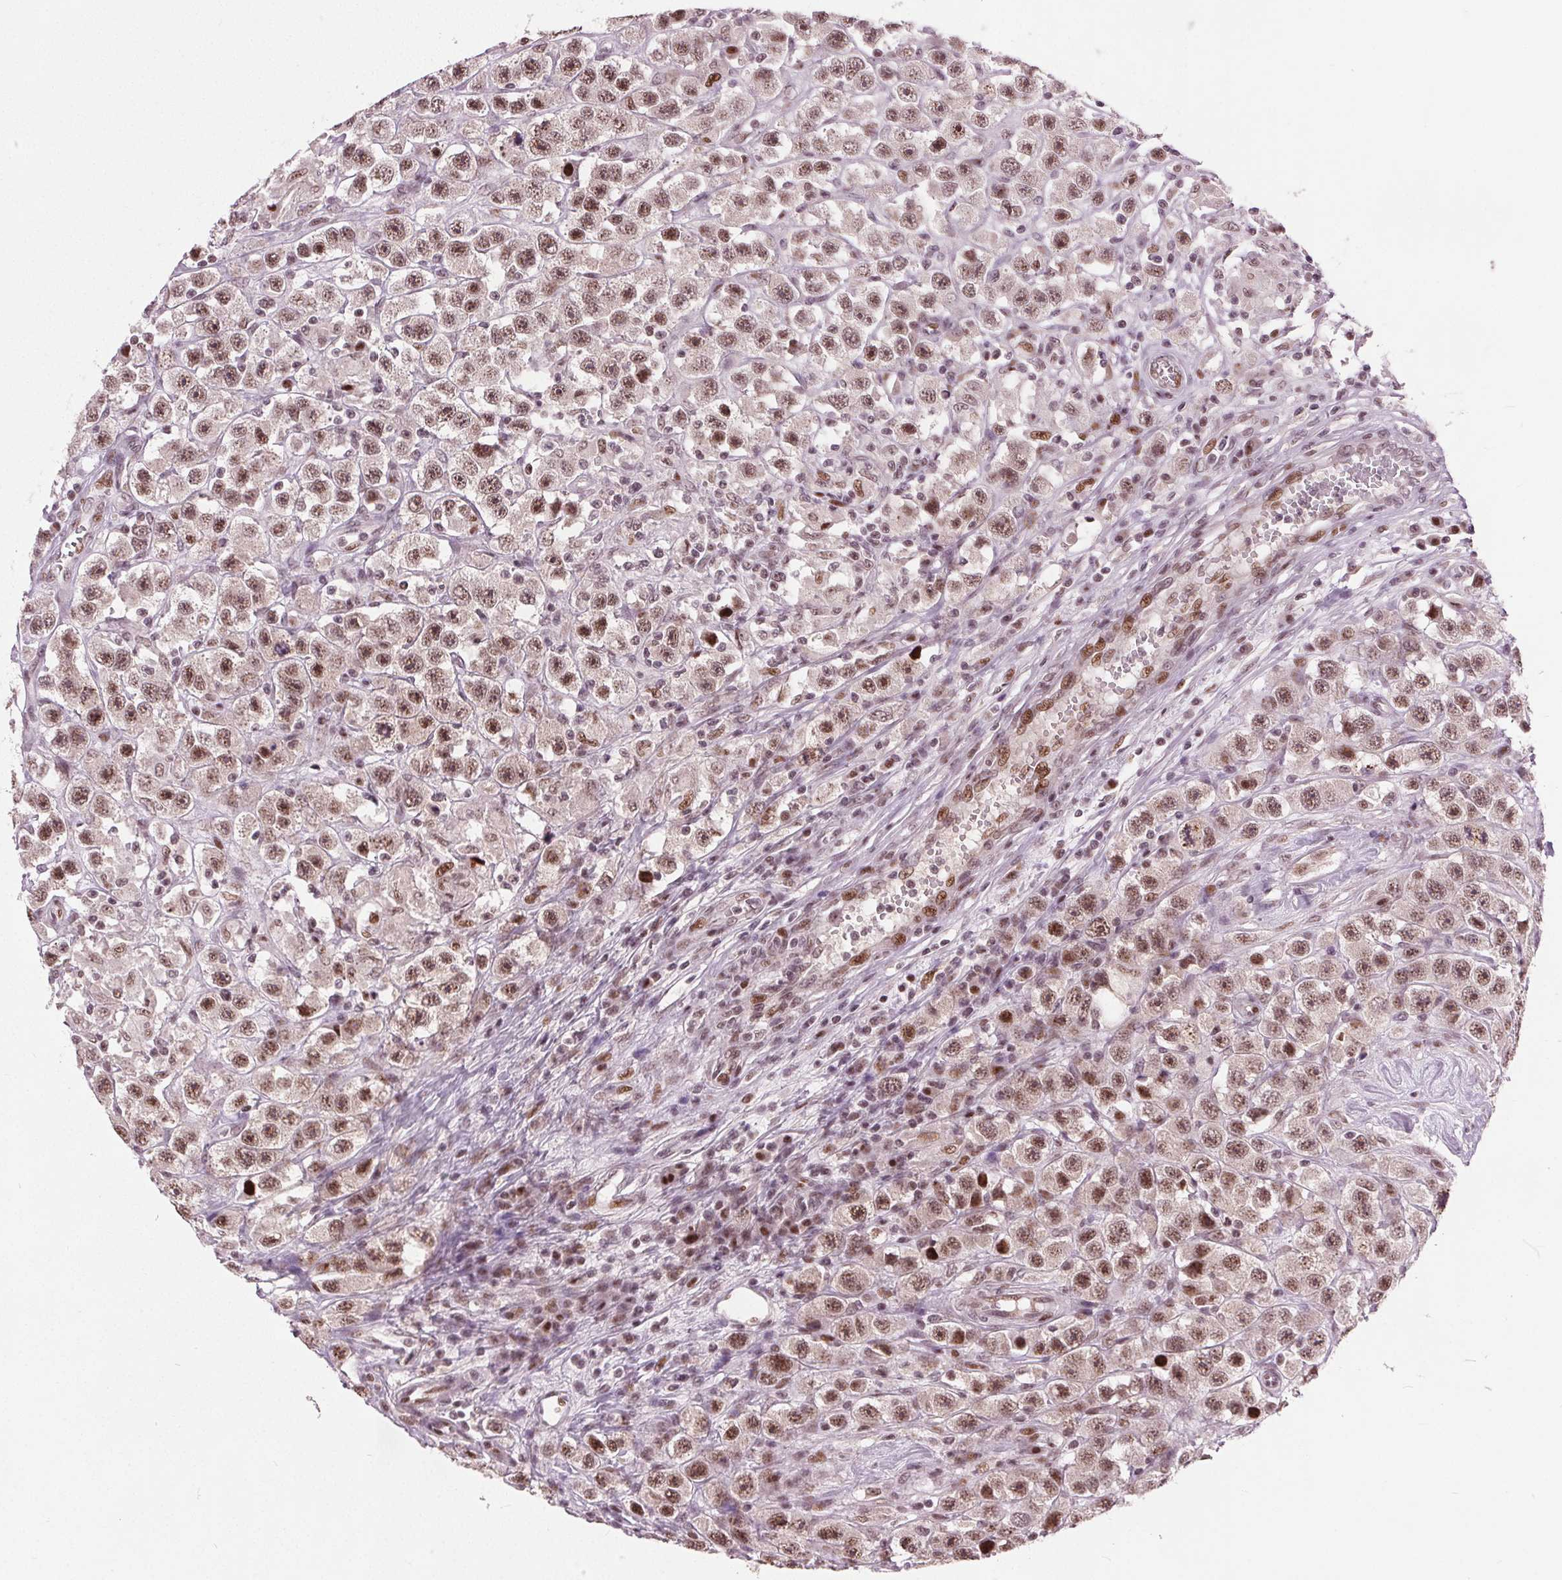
{"staining": {"intensity": "moderate", "quantity": ">75%", "location": "nuclear"}, "tissue": "testis cancer", "cell_type": "Tumor cells", "image_type": "cancer", "snomed": [{"axis": "morphology", "description": "Seminoma, NOS"}, {"axis": "topography", "description": "Testis"}], "caption": "Testis seminoma stained with DAB IHC demonstrates medium levels of moderate nuclear expression in about >75% of tumor cells.", "gene": "TTC34", "patient": {"sex": "male", "age": 45}}